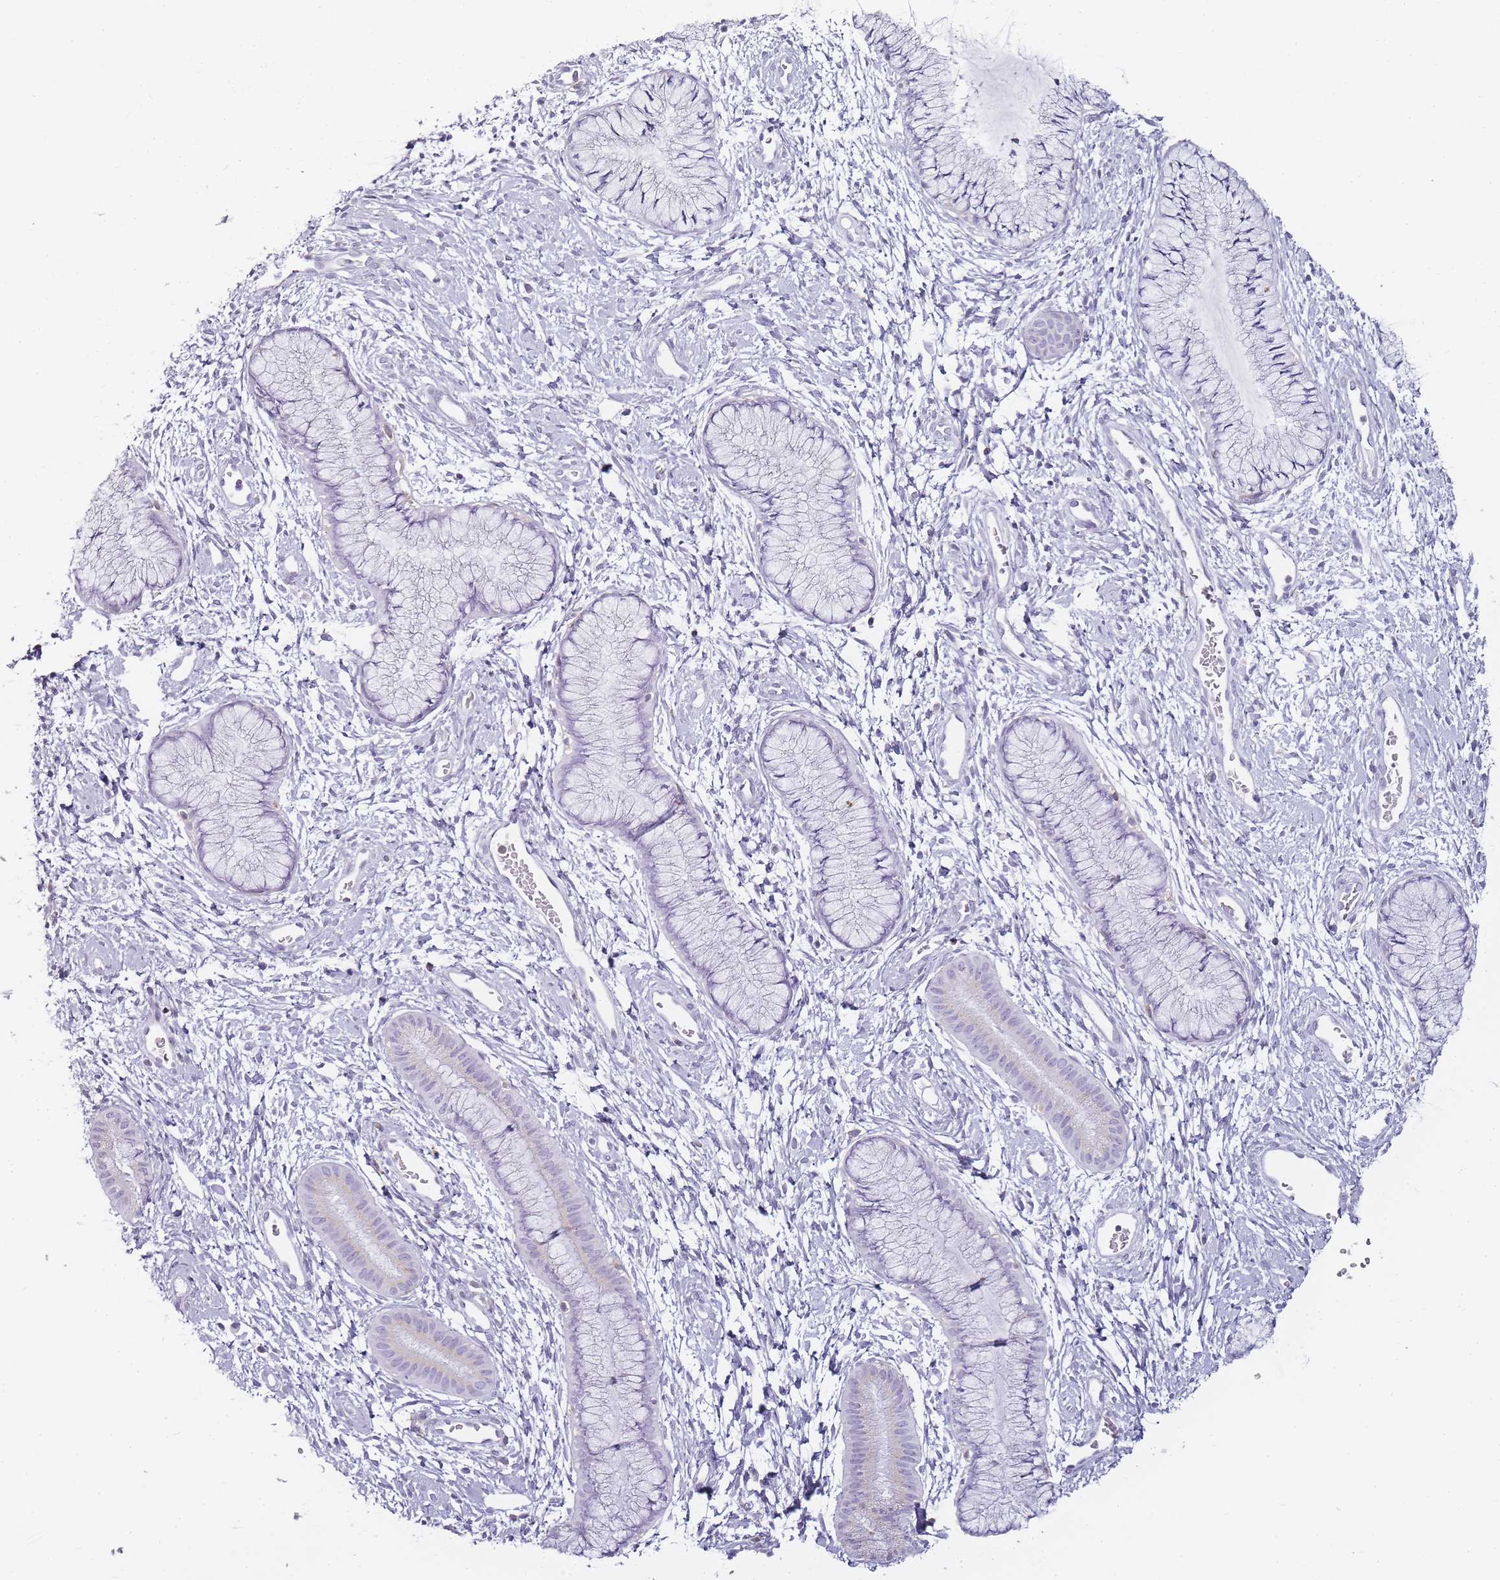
{"staining": {"intensity": "negative", "quantity": "none", "location": "none"}, "tissue": "cervix", "cell_type": "Glandular cells", "image_type": "normal", "snomed": [{"axis": "morphology", "description": "Normal tissue, NOS"}, {"axis": "topography", "description": "Cervix"}], "caption": "Photomicrograph shows no protein expression in glandular cells of benign cervix.", "gene": "JAKMIP1", "patient": {"sex": "female", "age": 42}}